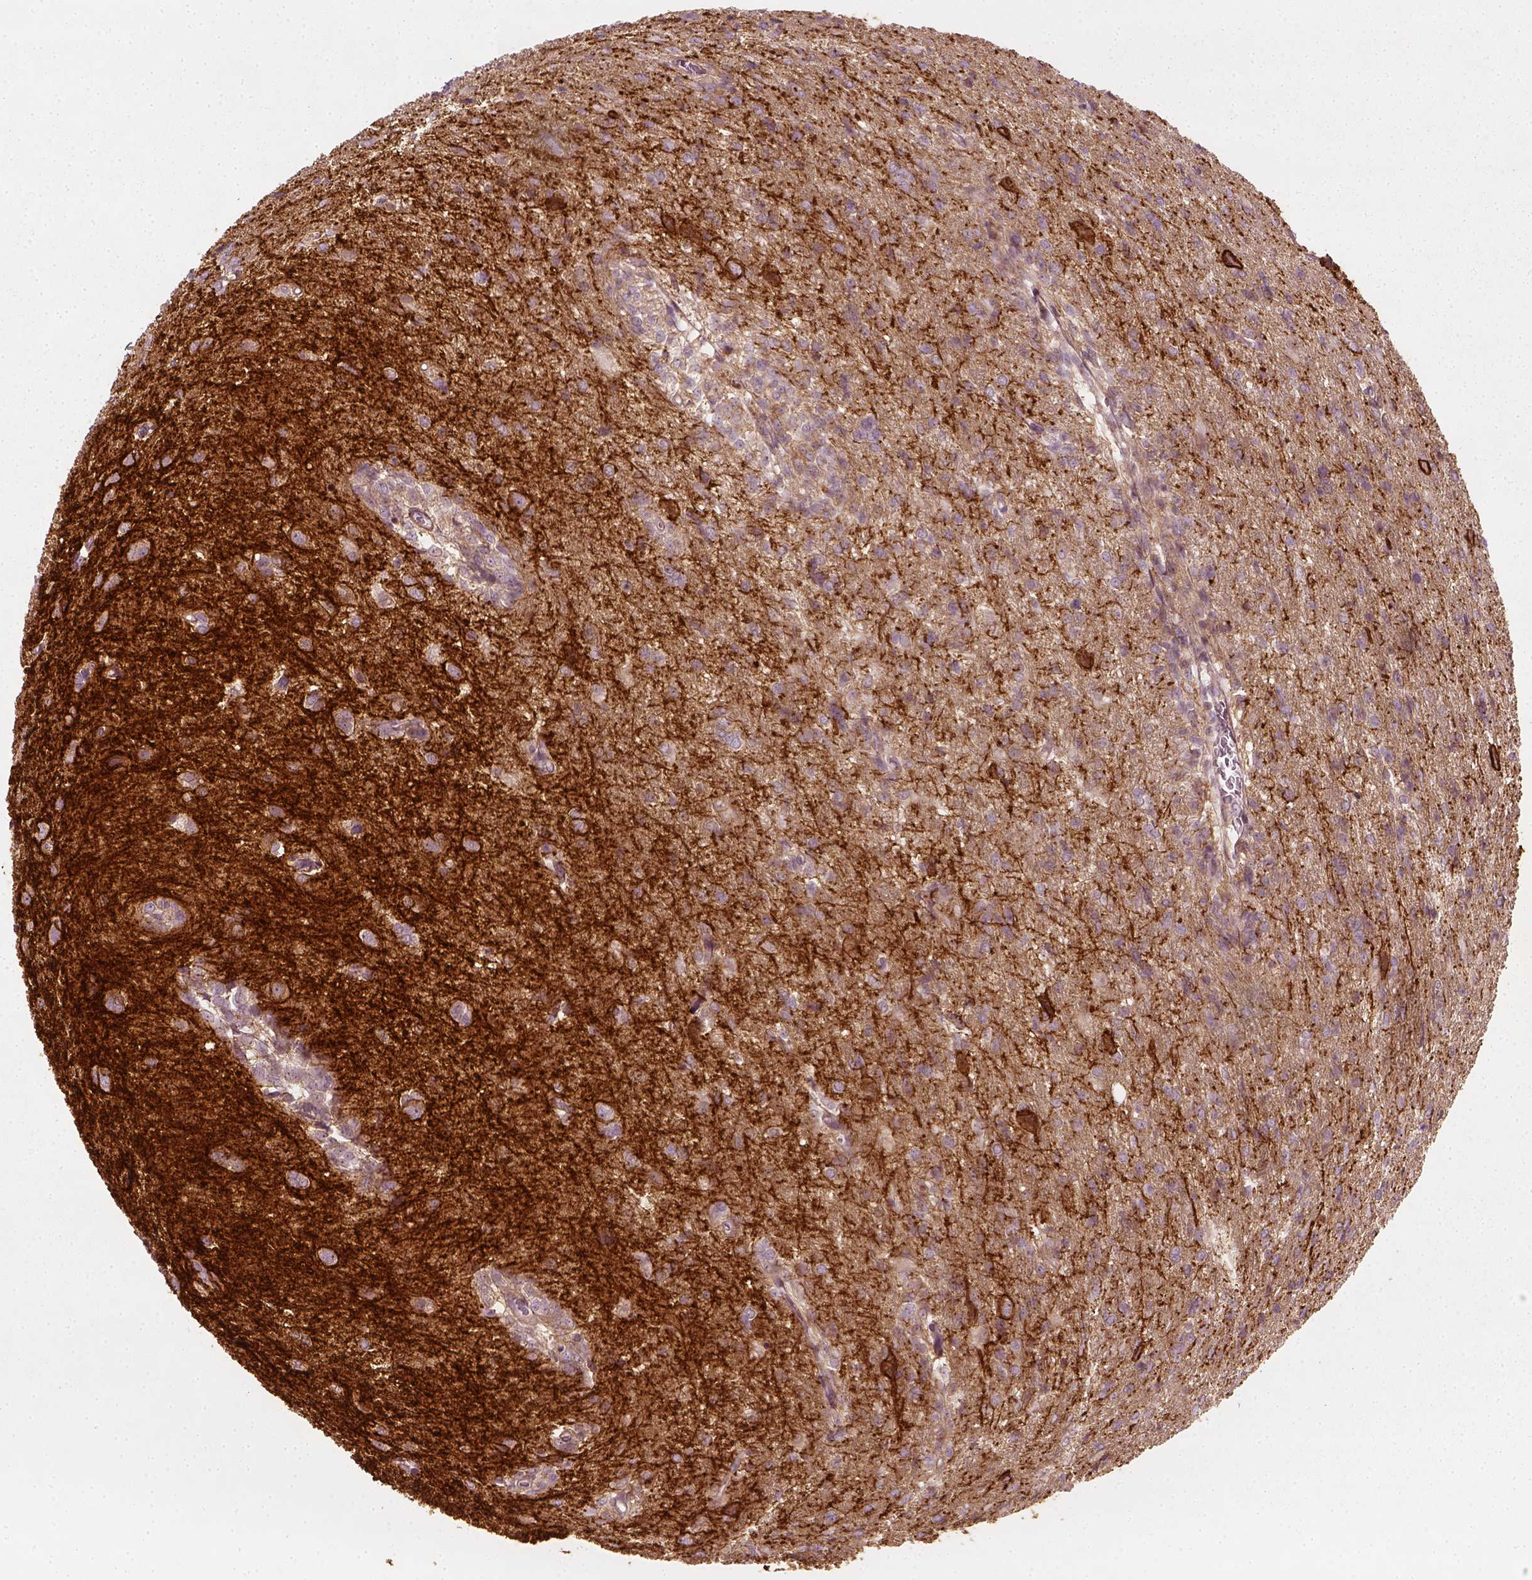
{"staining": {"intensity": "negative", "quantity": "none", "location": "none"}, "tissue": "glioma", "cell_type": "Tumor cells", "image_type": "cancer", "snomed": [{"axis": "morphology", "description": "Glioma, malignant, High grade"}, {"axis": "topography", "description": "Brain"}], "caption": "High power microscopy image of an immunohistochemistry (IHC) image of malignant high-grade glioma, revealing no significant positivity in tumor cells.", "gene": "NPTN", "patient": {"sex": "male", "age": 68}}